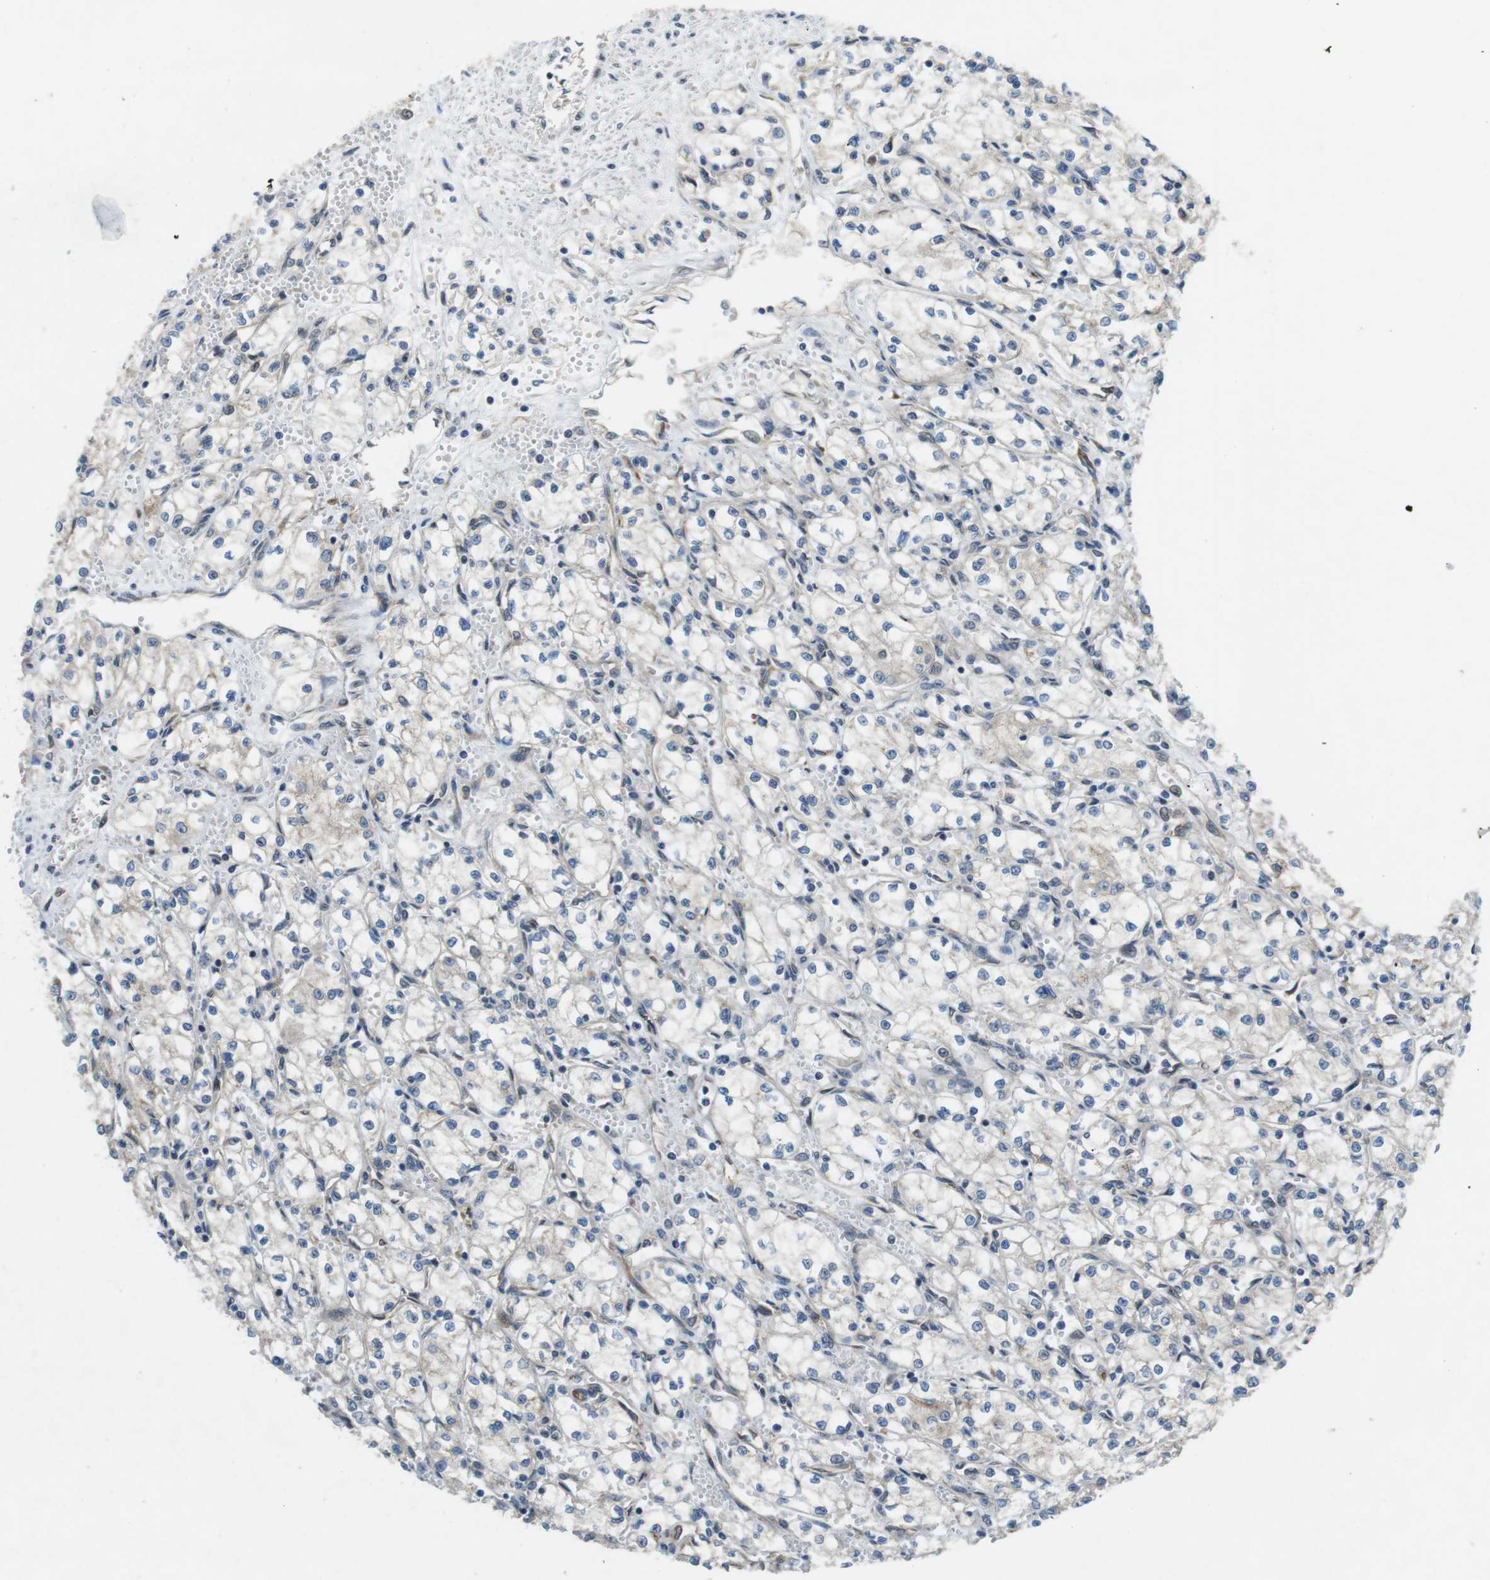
{"staining": {"intensity": "weak", "quantity": "<25%", "location": "cytoplasmic/membranous"}, "tissue": "renal cancer", "cell_type": "Tumor cells", "image_type": "cancer", "snomed": [{"axis": "morphology", "description": "Normal tissue, NOS"}, {"axis": "morphology", "description": "Adenocarcinoma, NOS"}, {"axis": "topography", "description": "Kidney"}], "caption": "Protein analysis of renal adenocarcinoma exhibits no significant staining in tumor cells.", "gene": "PALD1", "patient": {"sex": "male", "age": 59}}